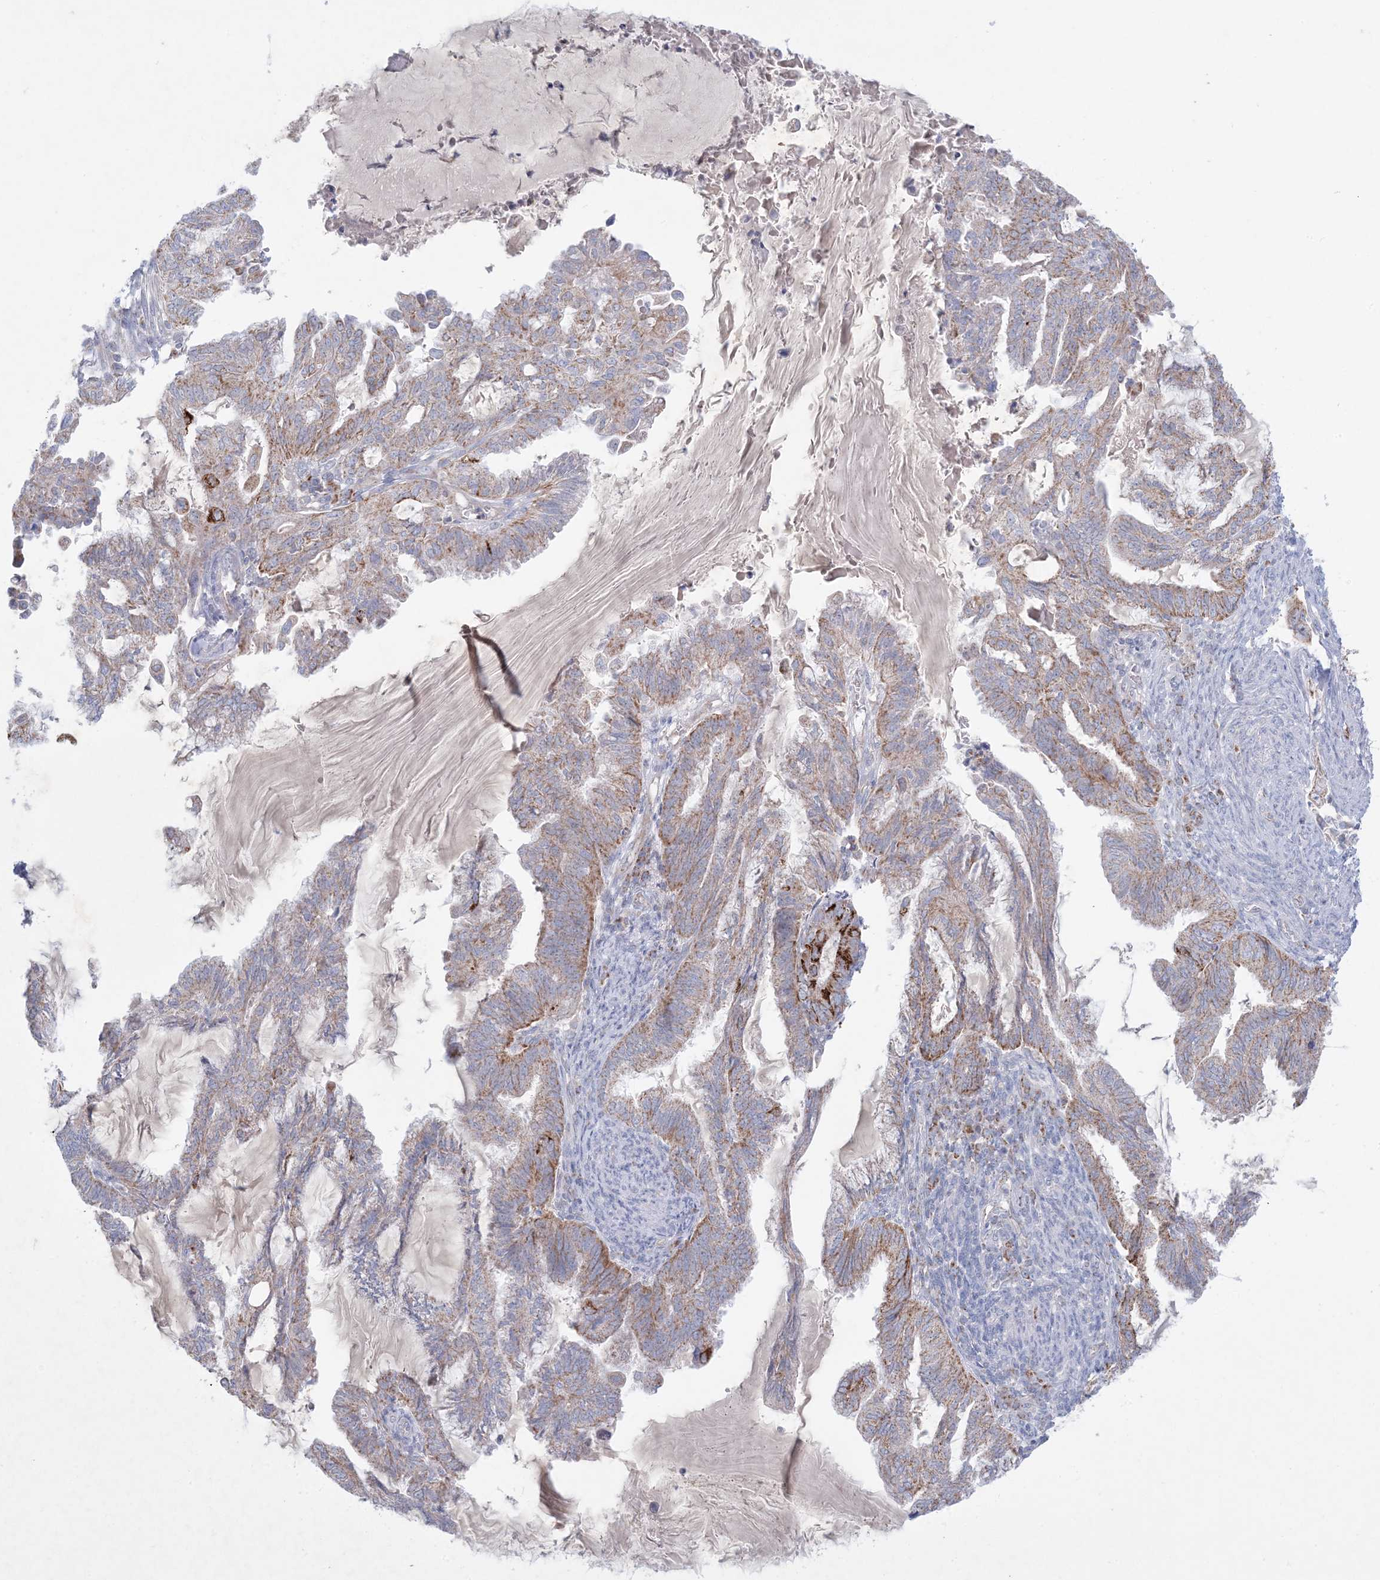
{"staining": {"intensity": "moderate", "quantity": ">75%", "location": "cytoplasmic/membranous"}, "tissue": "endometrial cancer", "cell_type": "Tumor cells", "image_type": "cancer", "snomed": [{"axis": "morphology", "description": "Adenocarcinoma, NOS"}, {"axis": "topography", "description": "Endometrium"}], "caption": "Moderate cytoplasmic/membranous protein expression is appreciated in approximately >75% of tumor cells in adenocarcinoma (endometrial).", "gene": "KCTD6", "patient": {"sex": "female", "age": 86}}